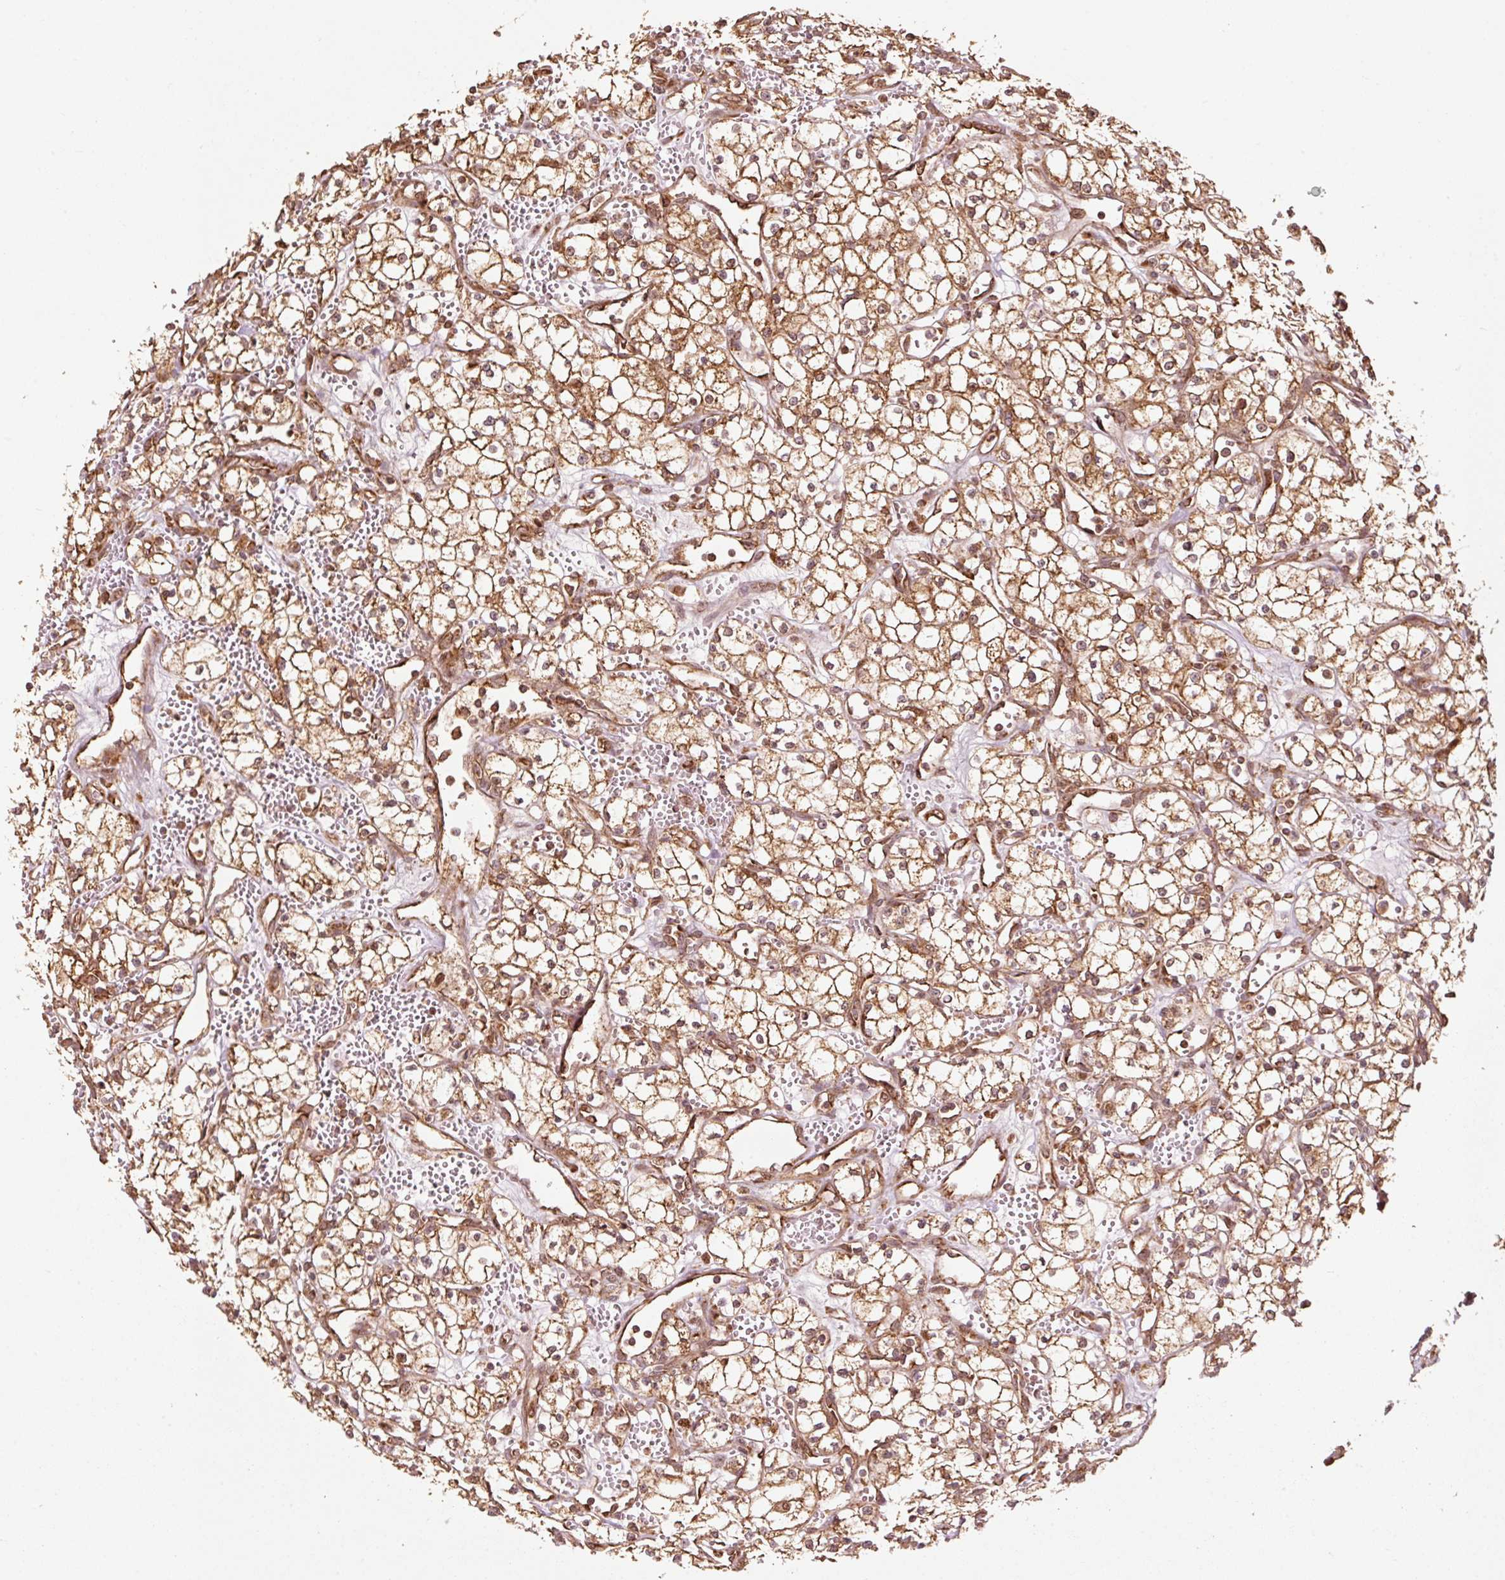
{"staining": {"intensity": "moderate", "quantity": ">75%", "location": "cytoplasmic/membranous"}, "tissue": "renal cancer", "cell_type": "Tumor cells", "image_type": "cancer", "snomed": [{"axis": "morphology", "description": "Adenocarcinoma, NOS"}, {"axis": "topography", "description": "Kidney"}], "caption": "Moderate cytoplasmic/membranous protein expression is appreciated in about >75% of tumor cells in renal adenocarcinoma.", "gene": "MRPL16", "patient": {"sex": "male", "age": 59}}